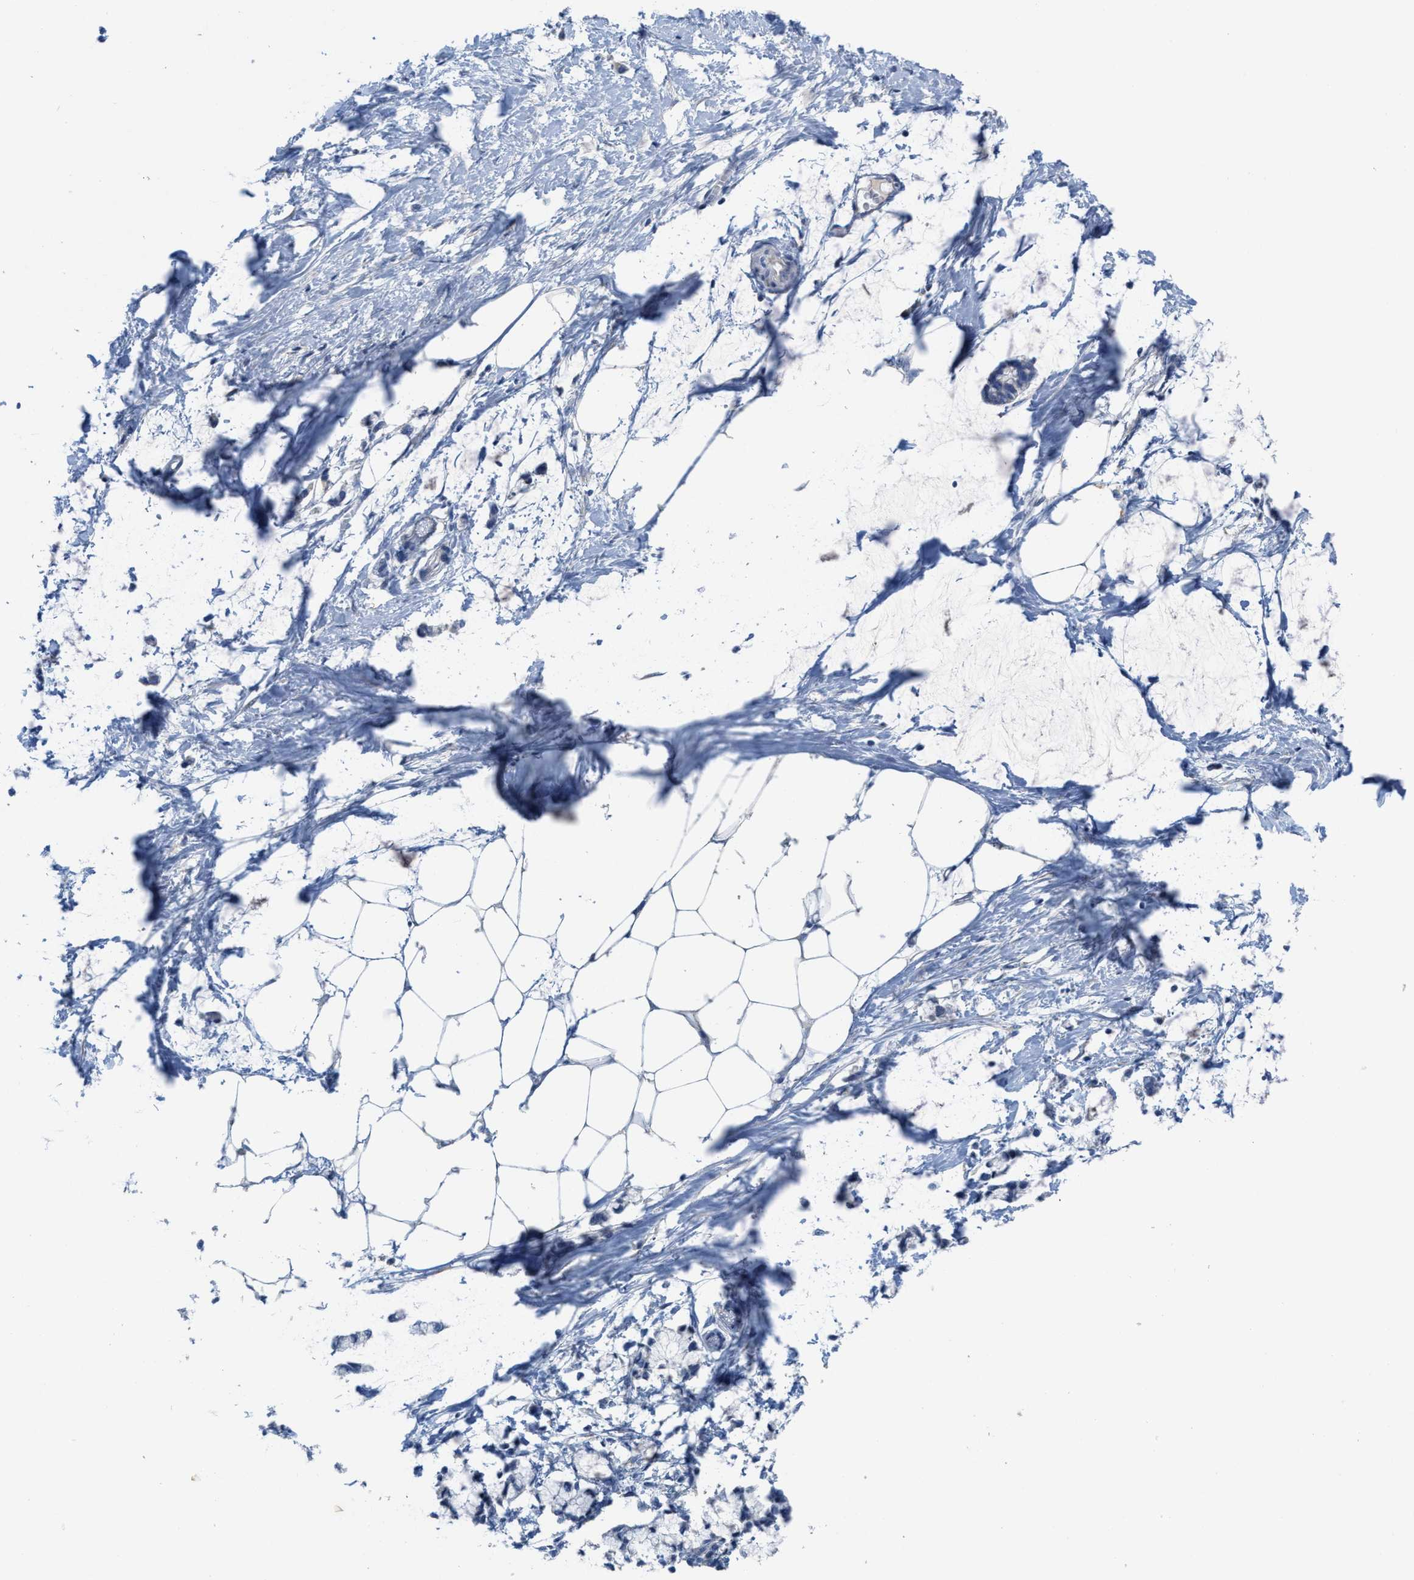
{"staining": {"intensity": "negative", "quantity": "none", "location": "none"}, "tissue": "adipose tissue", "cell_type": "Adipocytes", "image_type": "normal", "snomed": [{"axis": "morphology", "description": "Normal tissue, NOS"}, {"axis": "morphology", "description": "Adenocarcinoma, NOS"}, {"axis": "topography", "description": "Colon"}, {"axis": "topography", "description": "Peripheral nerve tissue"}], "caption": "Adipose tissue stained for a protein using immunohistochemistry (IHC) demonstrates no expression adipocytes.", "gene": "CPA2", "patient": {"sex": "male", "age": 14}}